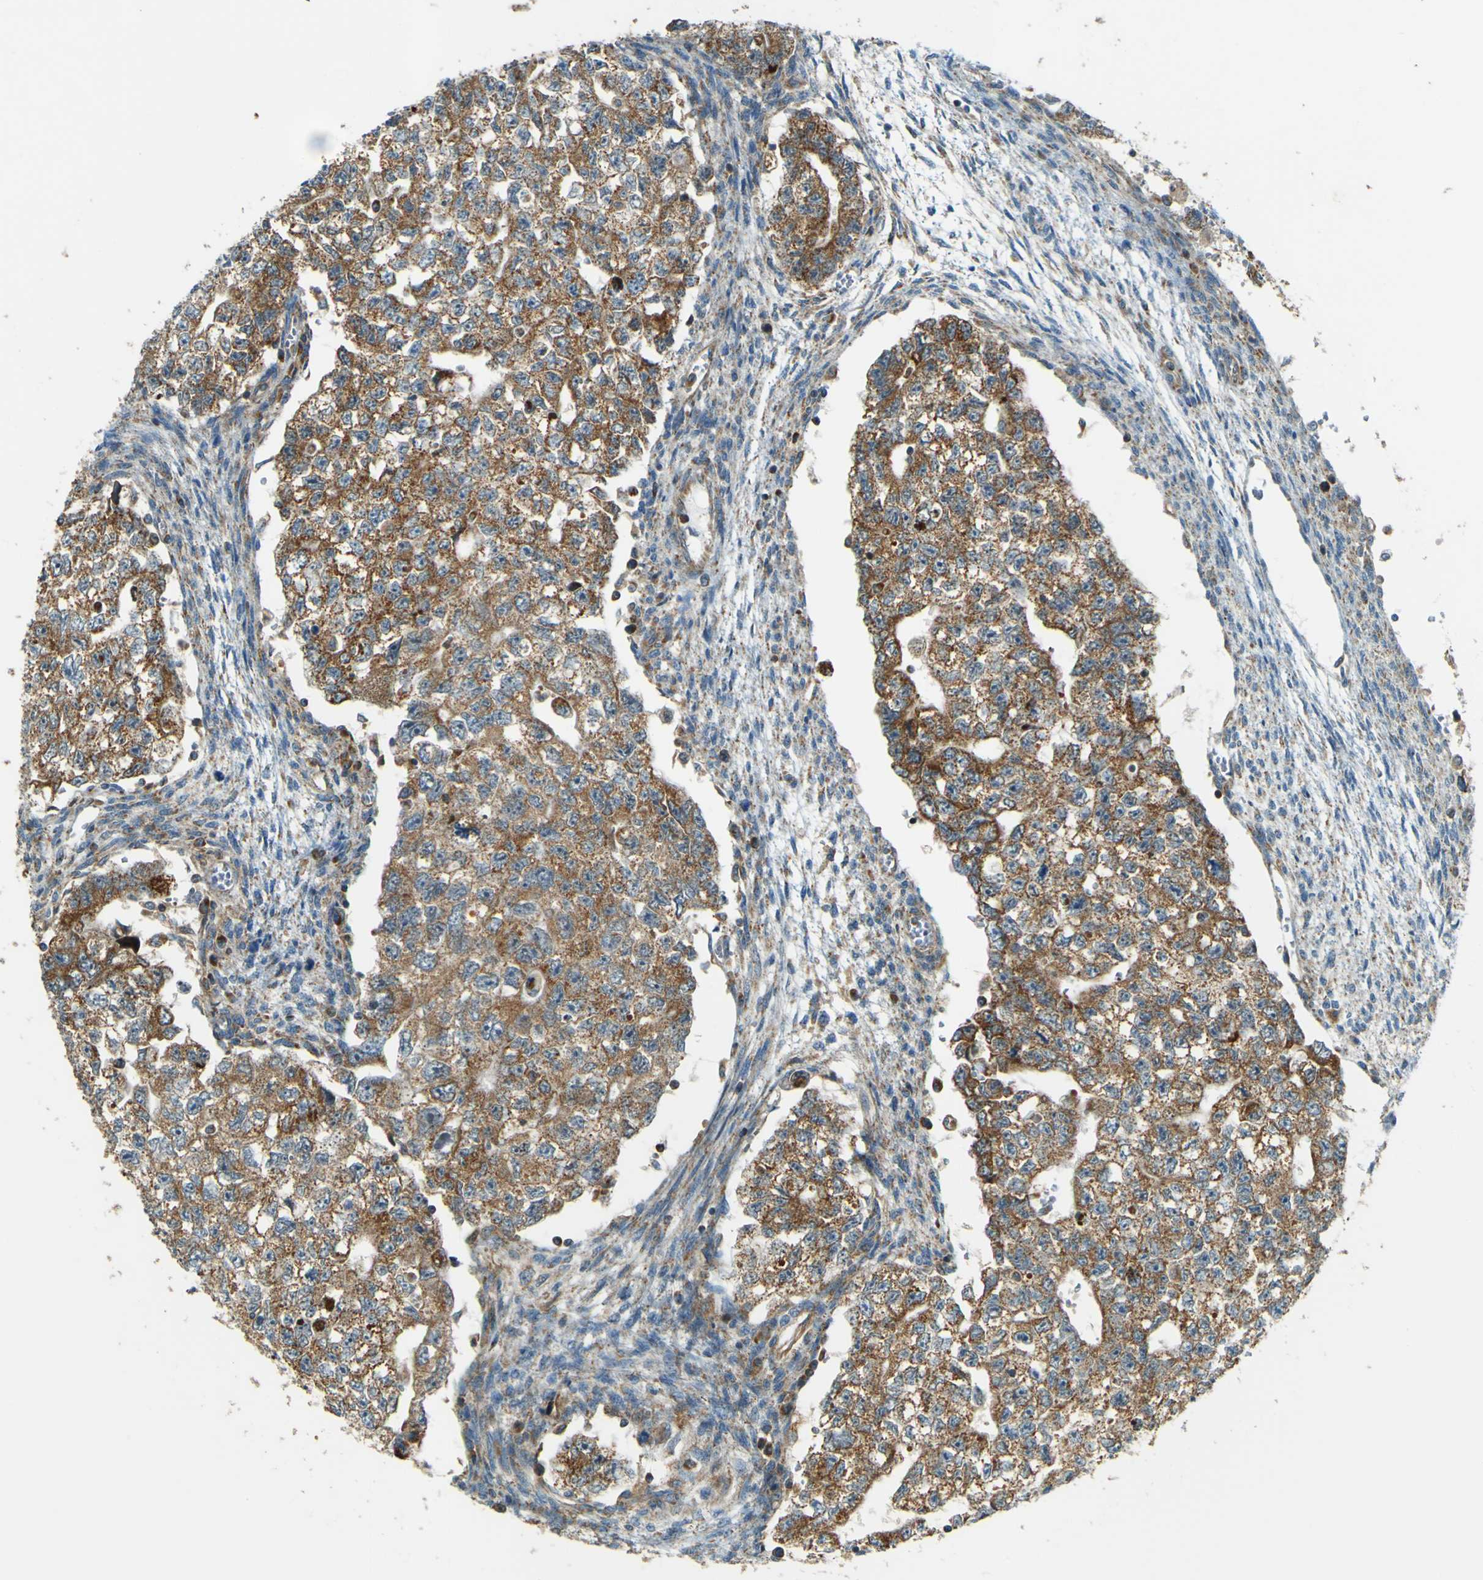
{"staining": {"intensity": "moderate", "quantity": ">75%", "location": "cytoplasmic/membranous"}, "tissue": "testis cancer", "cell_type": "Tumor cells", "image_type": "cancer", "snomed": [{"axis": "morphology", "description": "Seminoma, NOS"}, {"axis": "morphology", "description": "Carcinoma, Embryonal, NOS"}, {"axis": "topography", "description": "Testis"}], "caption": "Protein analysis of testis cancer (embryonal carcinoma) tissue demonstrates moderate cytoplasmic/membranous staining in approximately >75% of tumor cells. Nuclei are stained in blue.", "gene": "DNAJC5", "patient": {"sex": "male", "age": 38}}